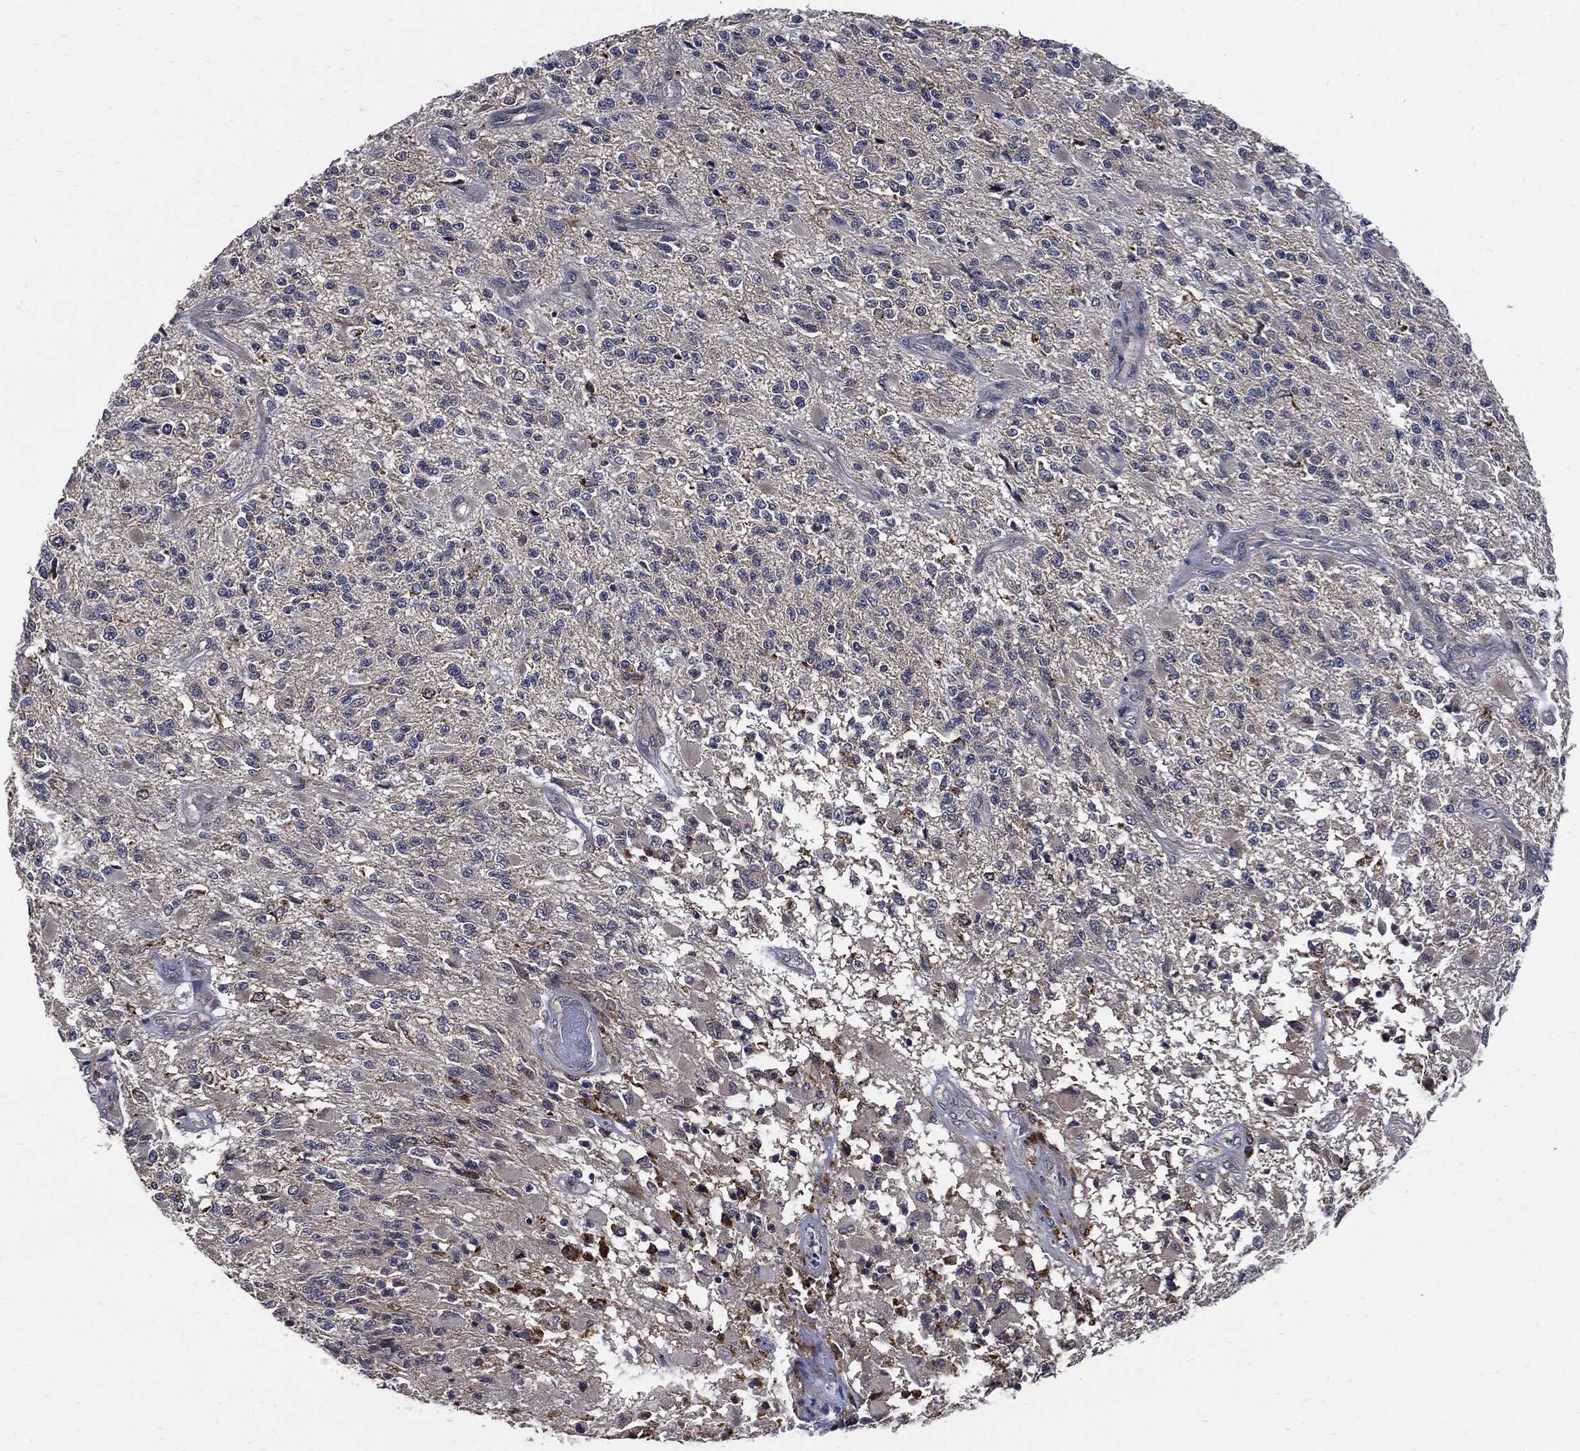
{"staining": {"intensity": "negative", "quantity": "none", "location": "none"}, "tissue": "glioma", "cell_type": "Tumor cells", "image_type": "cancer", "snomed": [{"axis": "morphology", "description": "Glioma, malignant, High grade"}, {"axis": "topography", "description": "Brain"}], "caption": "High power microscopy image of an immunohistochemistry histopathology image of malignant high-grade glioma, revealing no significant staining in tumor cells.", "gene": "SLC31A2", "patient": {"sex": "female", "age": 63}}